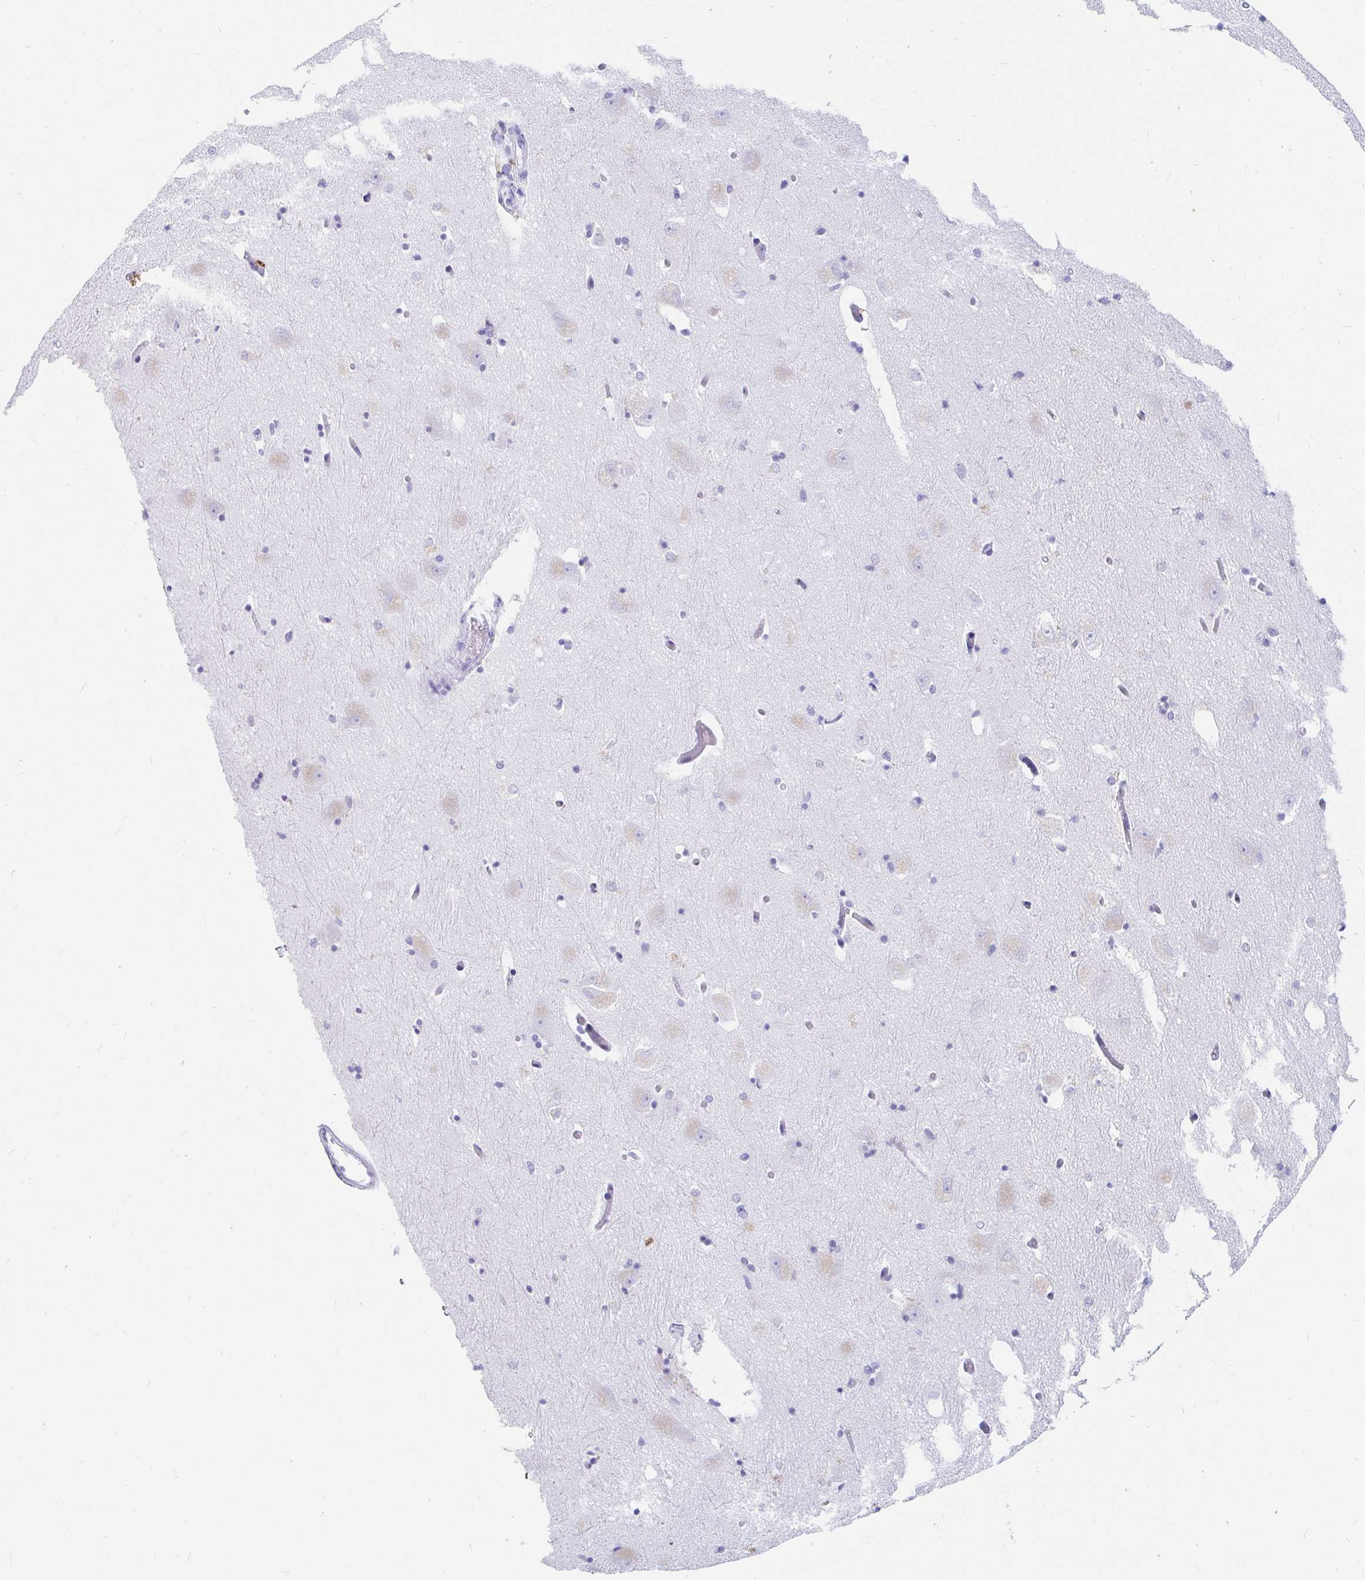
{"staining": {"intensity": "negative", "quantity": "none", "location": "none"}, "tissue": "caudate", "cell_type": "Glial cells", "image_type": "normal", "snomed": [{"axis": "morphology", "description": "Normal tissue, NOS"}, {"axis": "topography", "description": "Lateral ventricle wall"}, {"axis": "topography", "description": "Hippocampus"}], "caption": "The photomicrograph shows no staining of glial cells in normal caudate.", "gene": "OR6T1", "patient": {"sex": "female", "age": 63}}